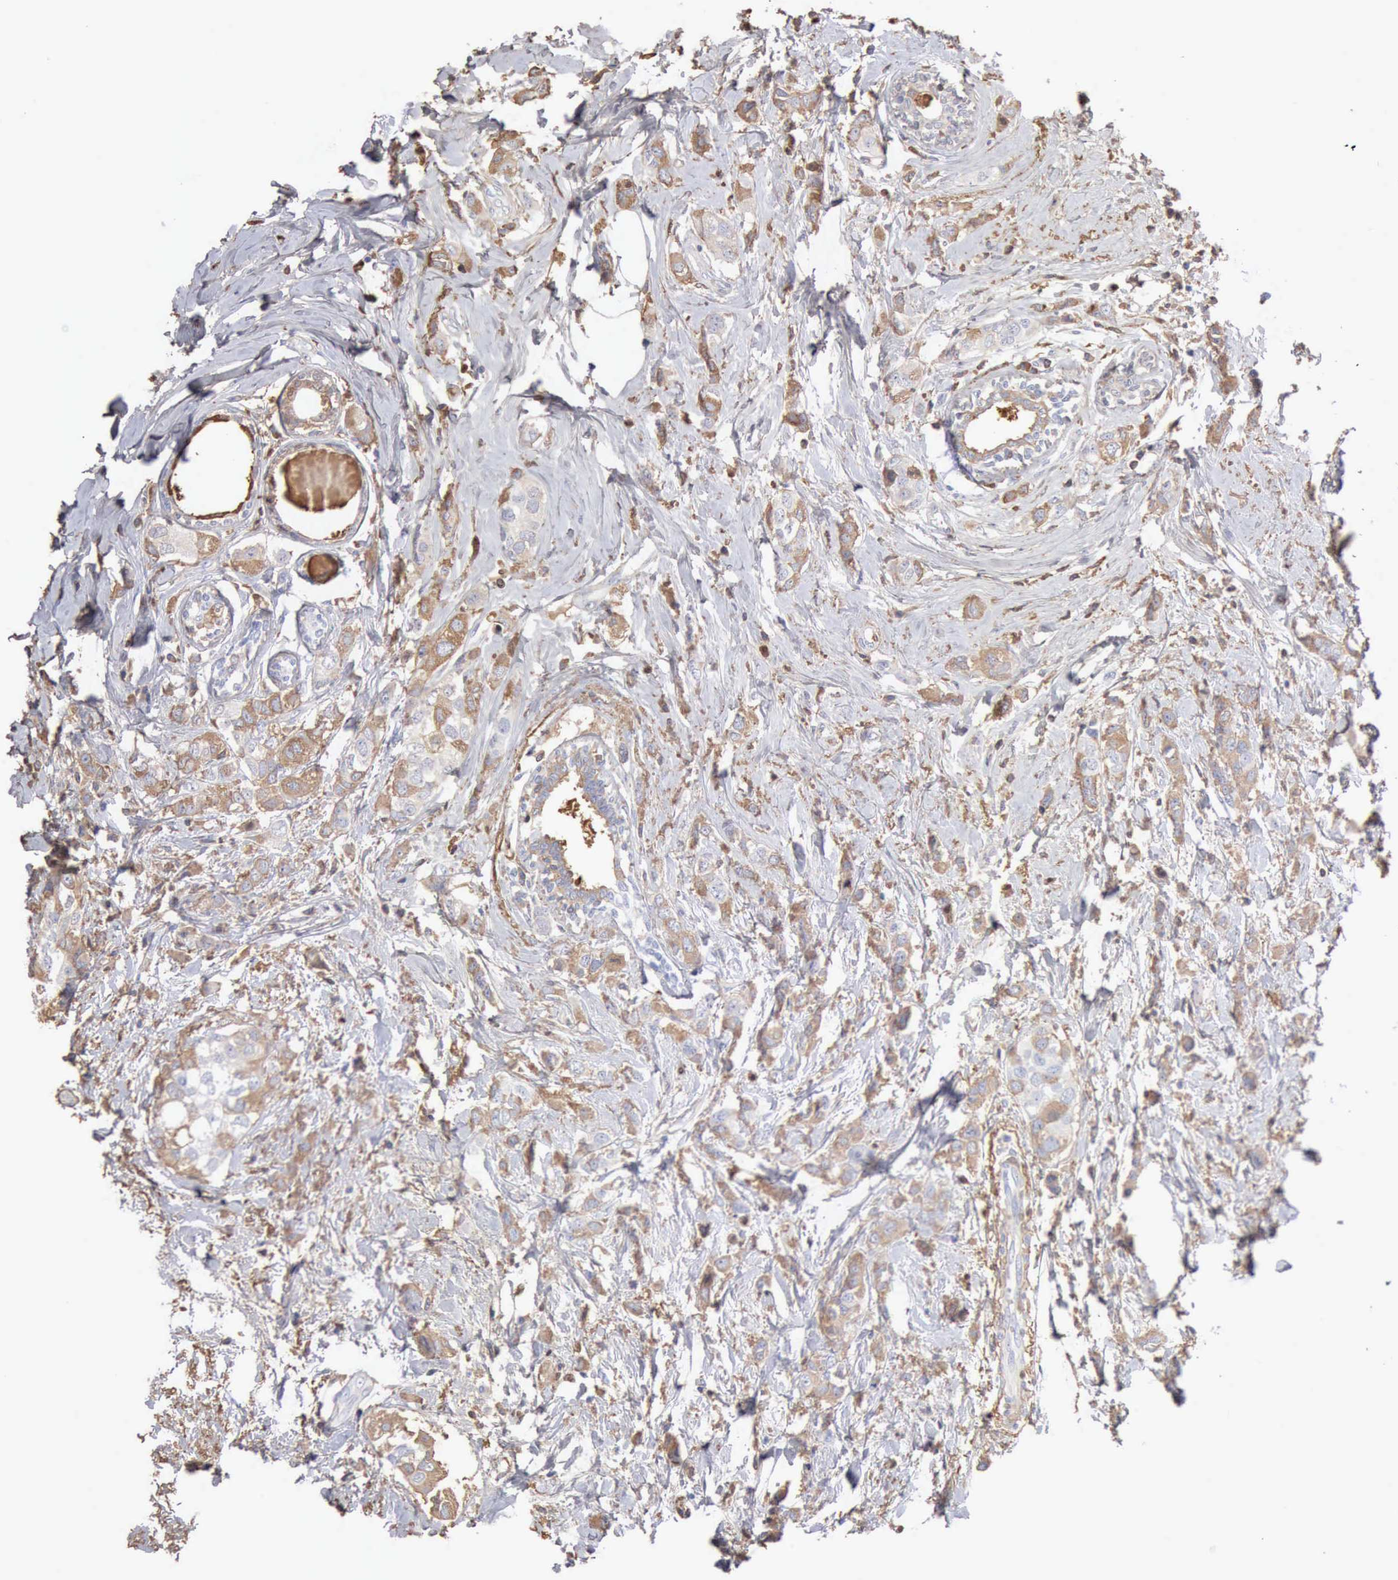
{"staining": {"intensity": "weak", "quantity": ">75%", "location": "cytoplasmic/membranous"}, "tissue": "breast cancer", "cell_type": "Tumor cells", "image_type": "cancer", "snomed": [{"axis": "morphology", "description": "Normal tissue, NOS"}, {"axis": "morphology", "description": "Duct carcinoma"}, {"axis": "topography", "description": "Breast"}], "caption": "Immunohistochemistry (IHC) photomicrograph of neoplastic tissue: breast invasive ductal carcinoma stained using immunohistochemistry demonstrates low levels of weak protein expression localized specifically in the cytoplasmic/membranous of tumor cells, appearing as a cytoplasmic/membranous brown color.", "gene": "SERPINA1", "patient": {"sex": "female", "age": 50}}